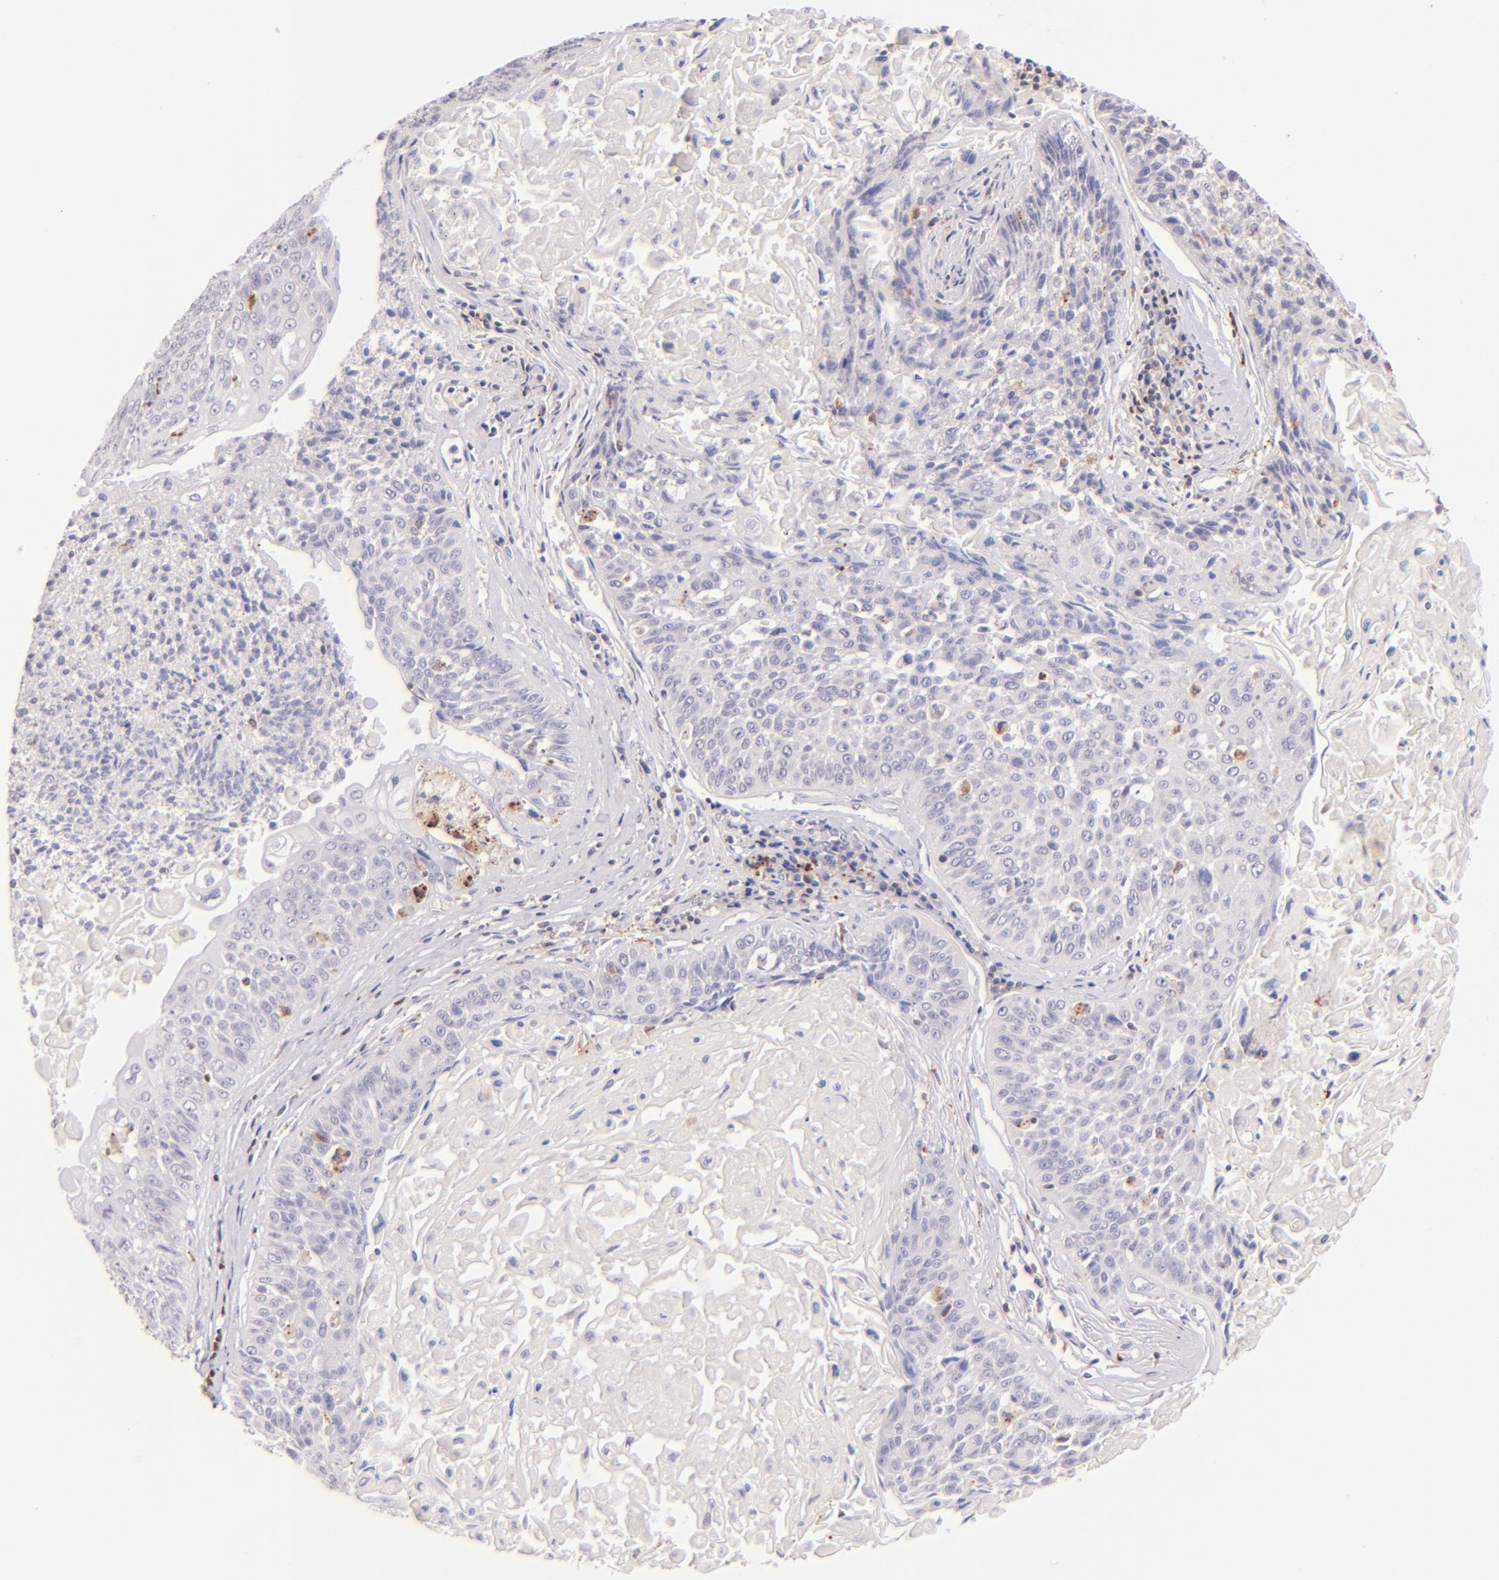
{"staining": {"intensity": "negative", "quantity": "none", "location": "none"}, "tissue": "lung cancer", "cell_type": "Tumor cells", "image_type": "cancer", "snomed": [{"axis": "morphology", "description": "Adenocarcinoma, NOS"}, {"axis": "topography", "description": "Lung"}], "caption": "A photomicrograph of human adenocarcinoma (lung) is negative for staining in tumor cells. Brightfield microscopy of immunohistochemistry stained with DAB (brown) and hematoxylin (blue), captured at high magnification.", "gene": "ZAP70", "patient": {"sex": "male", "age": 60}}